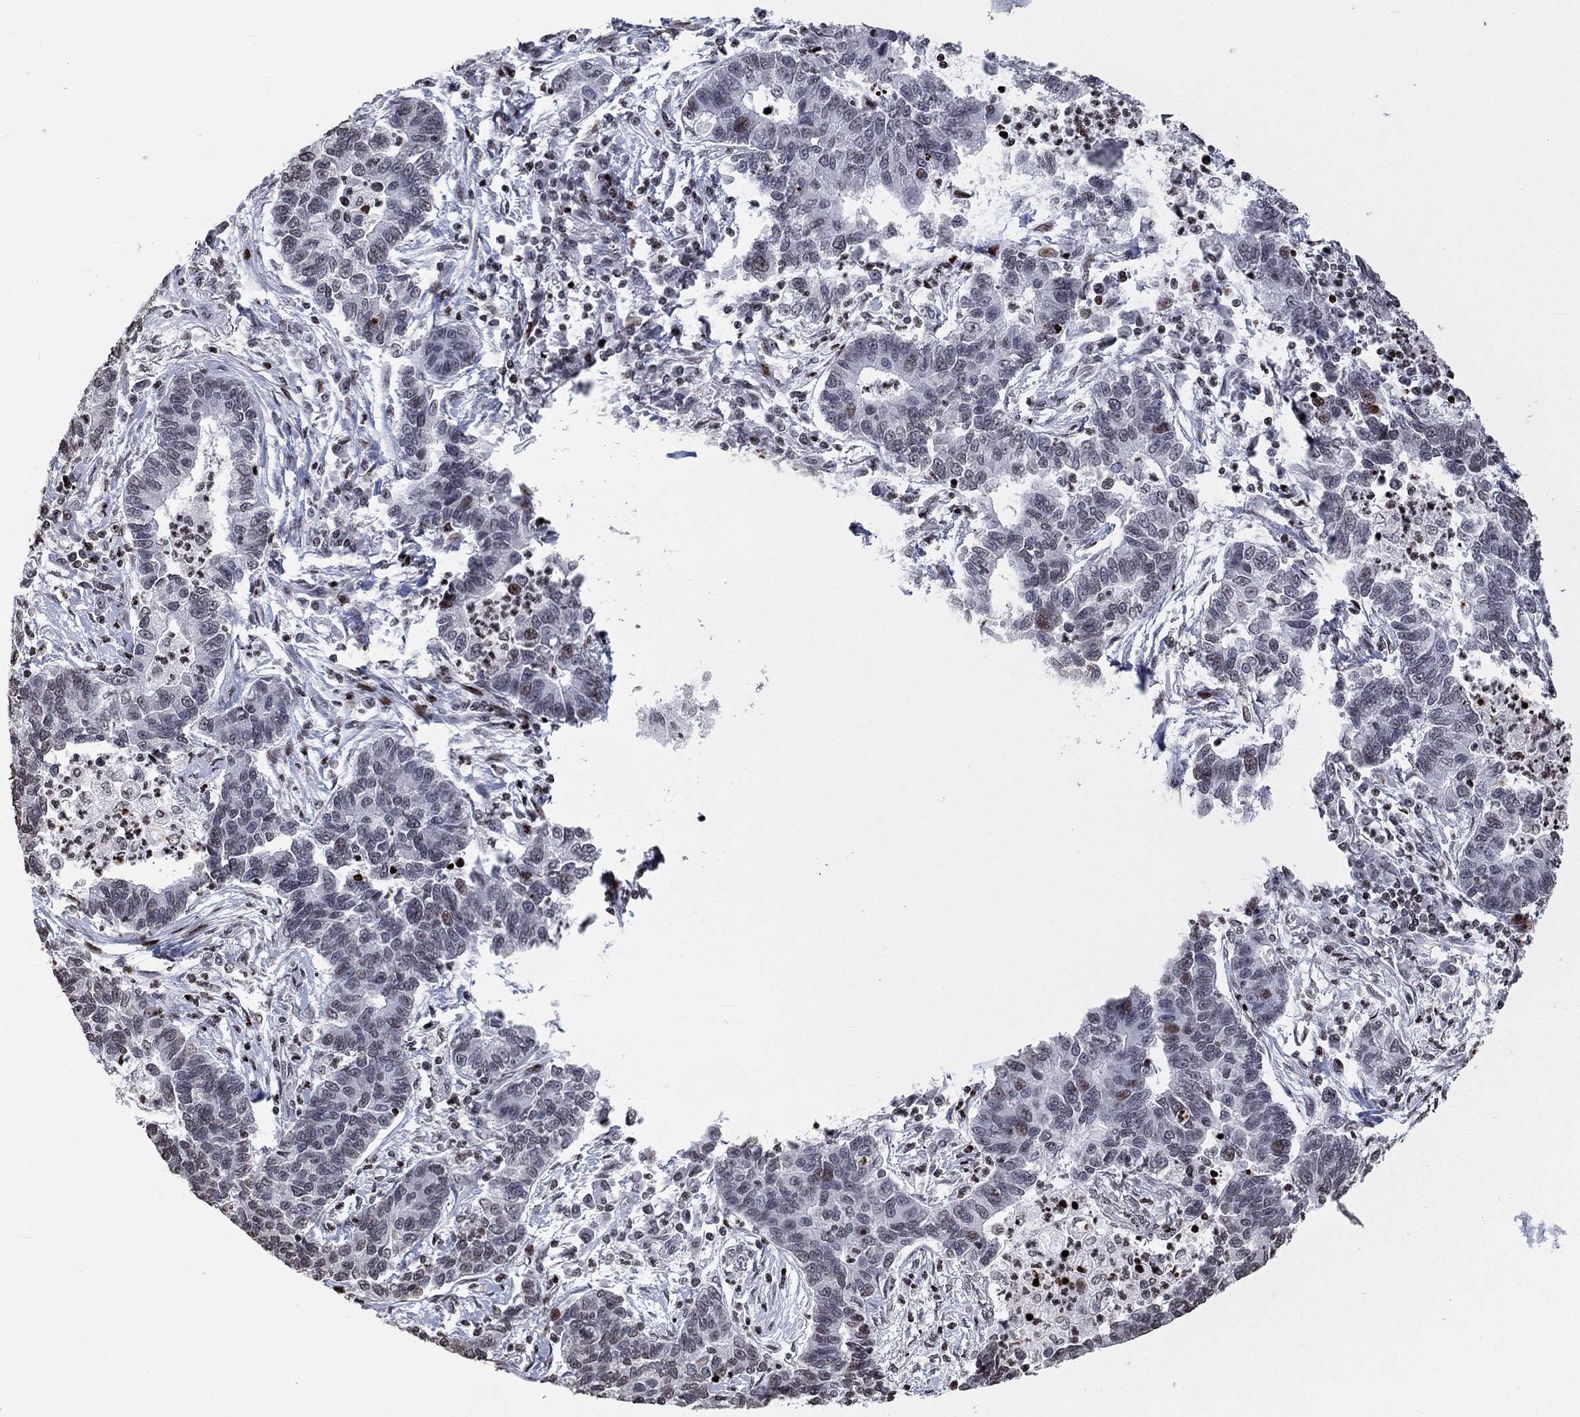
{"staining": {"intensity": "moderate", "quantity": "<25%", "location": "nuclear"}, "tissue": "lung cancer", "cell_type": "Tumor cells", "image_type": "cancer", "snomed": [{"axis": "morphology", "description": "Adenocarcinoma, NOS"}, {"axis": "topography", "description": "Lung"}], "caption": "Human lung adenocarcinoma stained with a brown dye exhibits moderate nuclear positive positivity in about <25% of tumor cells.", "gene": "SRSF3", "patient": {"sex": "female", "age": 57}}